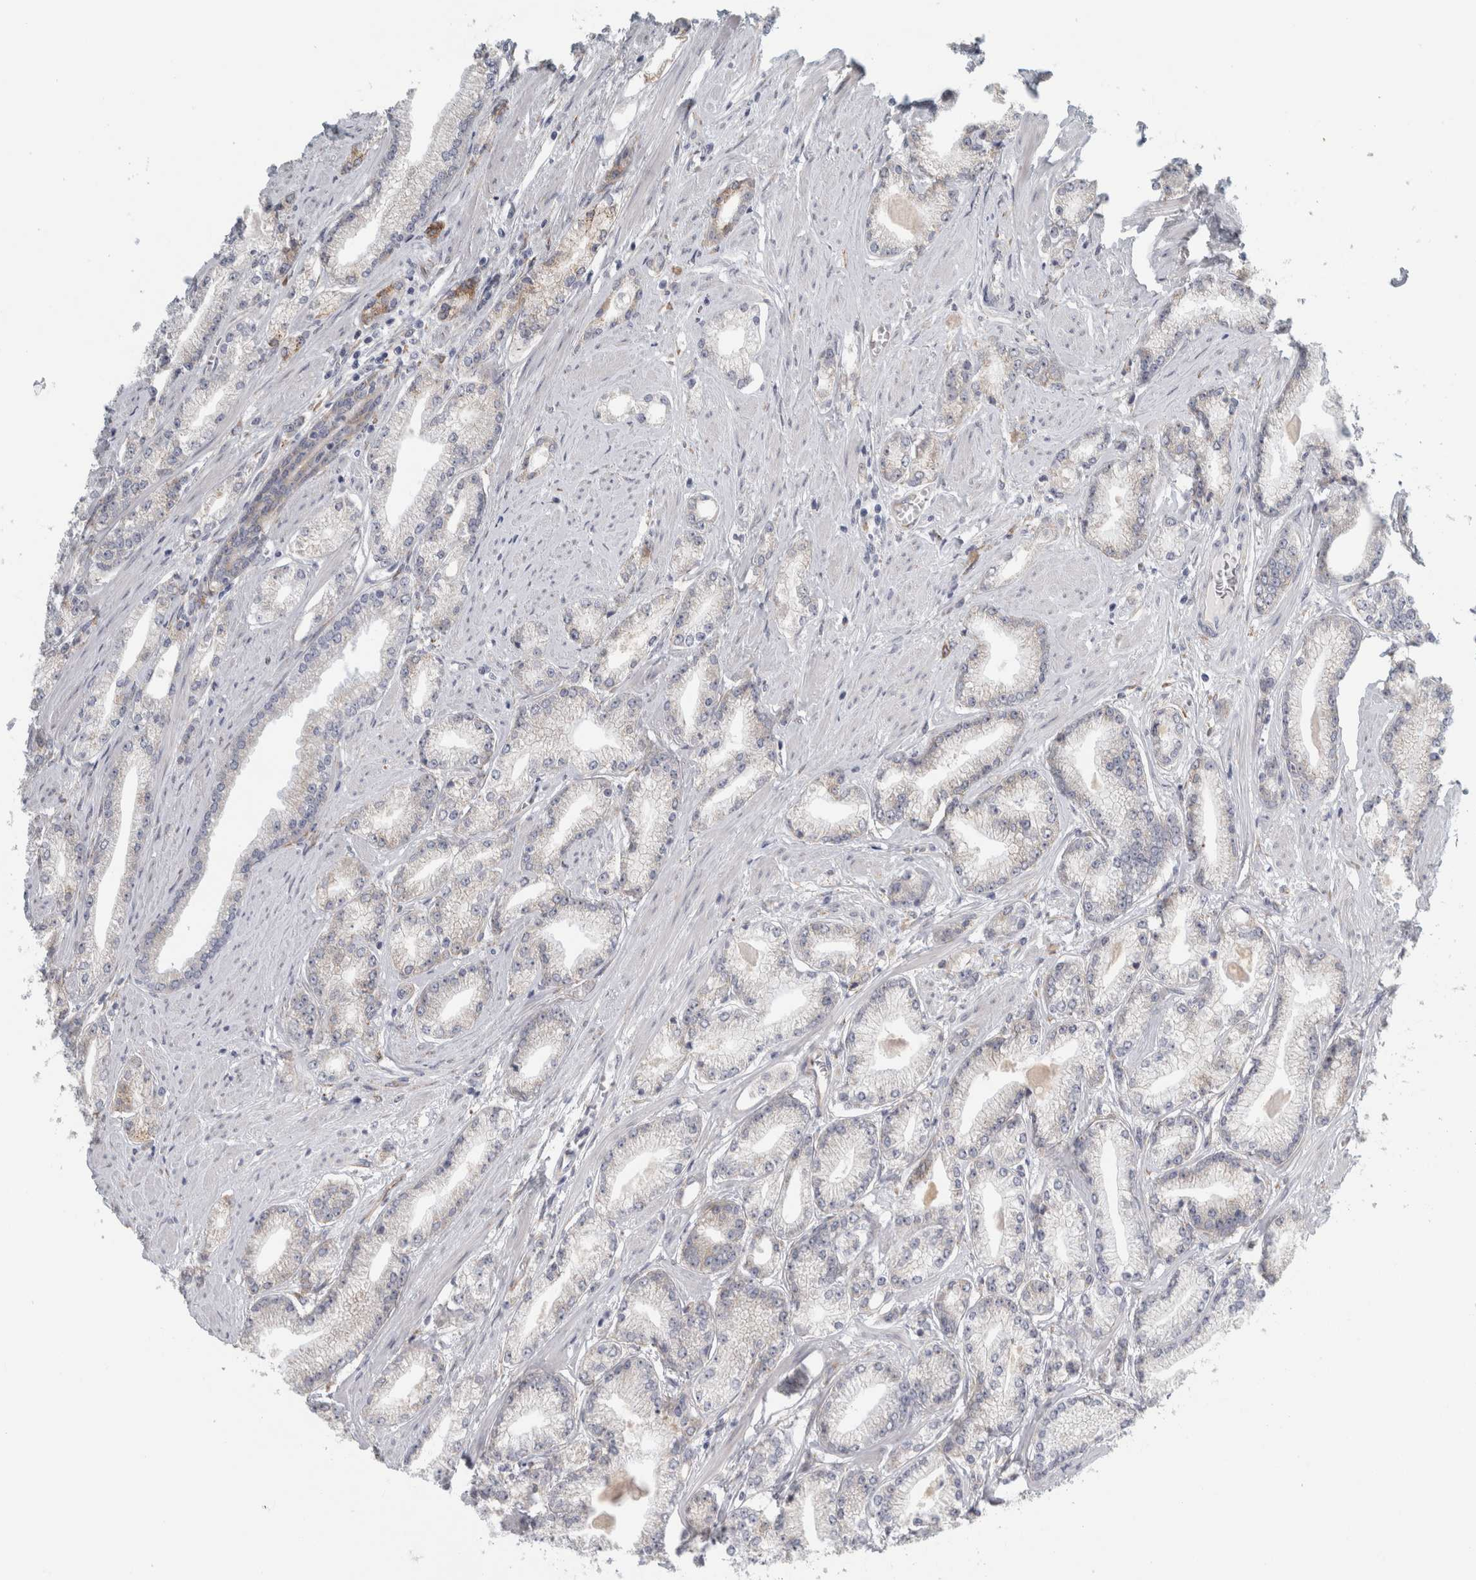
{"staining": {"intensity": "negative", "quantity": "none", "location": "none"}, "tissue": "prostate cancer", "cell_type": "Tumor cells", "image_type": "cancer", "snomed": [{"axis": "morphology", "description": "Adenocarcinoma, Low grade"}, {"axis": "topography", "description": "Prostate"}], "caption": "Immunohistochemistry (IHC) of human prostate cancer (adenocarcinoma (low-grade)) exhibits no positivity in tumor cells.", "gene": "B3GNT3", "patient": {"sex": "male", "age": 62}}